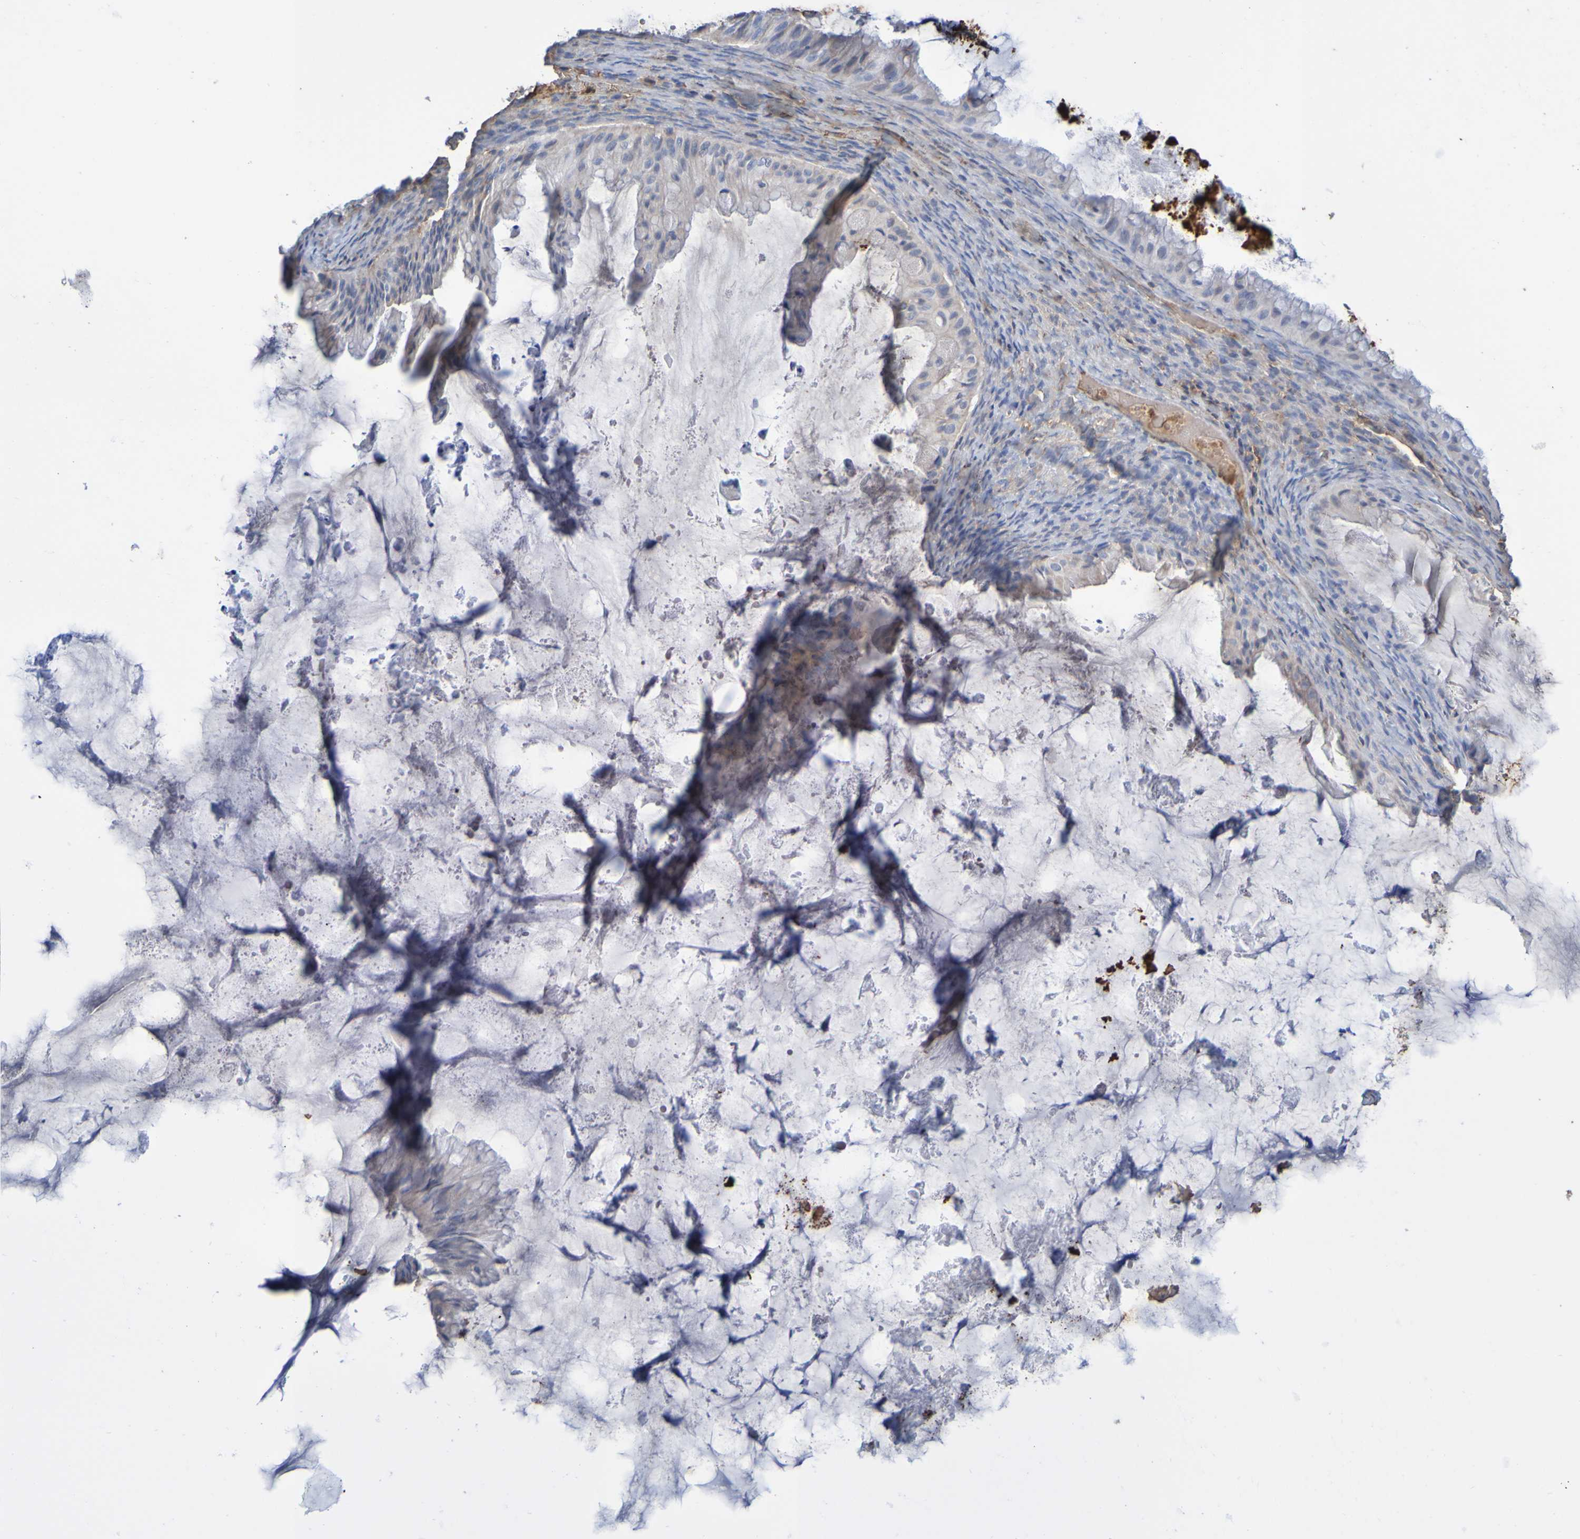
{"staining": {"intensity": "weak", "quantity": "<25%", "location": "cytoplasmic/membranous"}, "tissue": "ovarian cancer", "cell_type": "Tumor cells", "image_type": "cancer", "snomed": [{"axis": "morphology", "description": "Cystadenocarcinoma, mucinous, NOS"}, {"axis": "topography", "description": "Ovary"}], "caption": "Human ovarian mucinous cystadenocarcinoma stained for a protein using immunohistochemistry demonstrates no positivity in tumor cells.", "gene": "GAB3", "patient": {"sex": "female", "age": 61}}